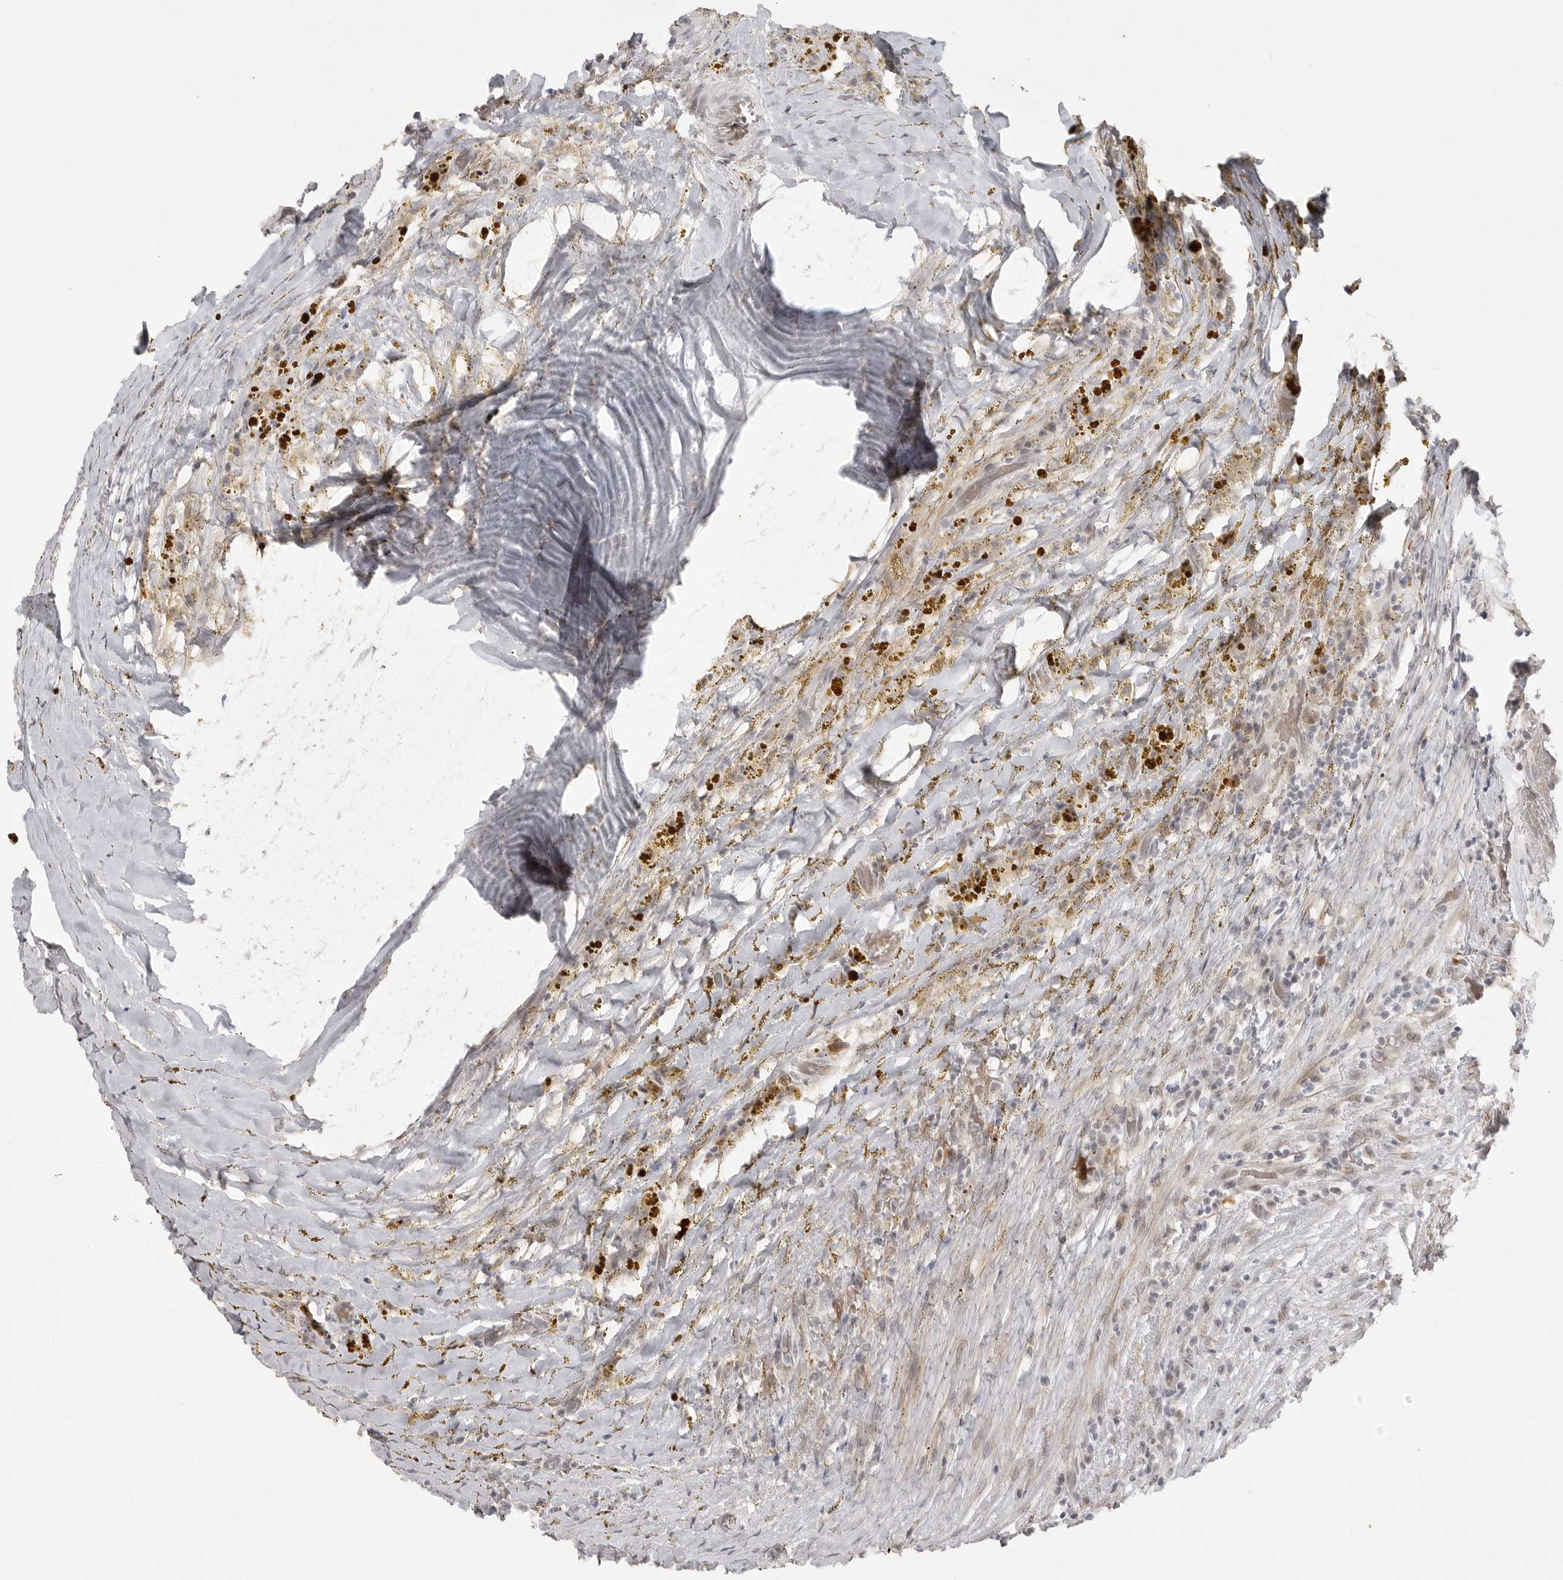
{"staining": {"intensity": "negative", "quantity": "none", "location": "none"}, "tissue": "thyroid cancer", "cell_type": "Tumor cells", "image_type": "cancer", "snomed": [{"axis": "morphology", "description": "Papillary adenocarcinoma, NOS"}, {"axis": "topography", "description": "Thyroid gland"}], "caption": "Tumor cells are negative for protein expression in human thyroid cancer (papillary adenocarcinoma).", "gene": "TCTN3", "patient": {"sex": "male", "age": 77}}